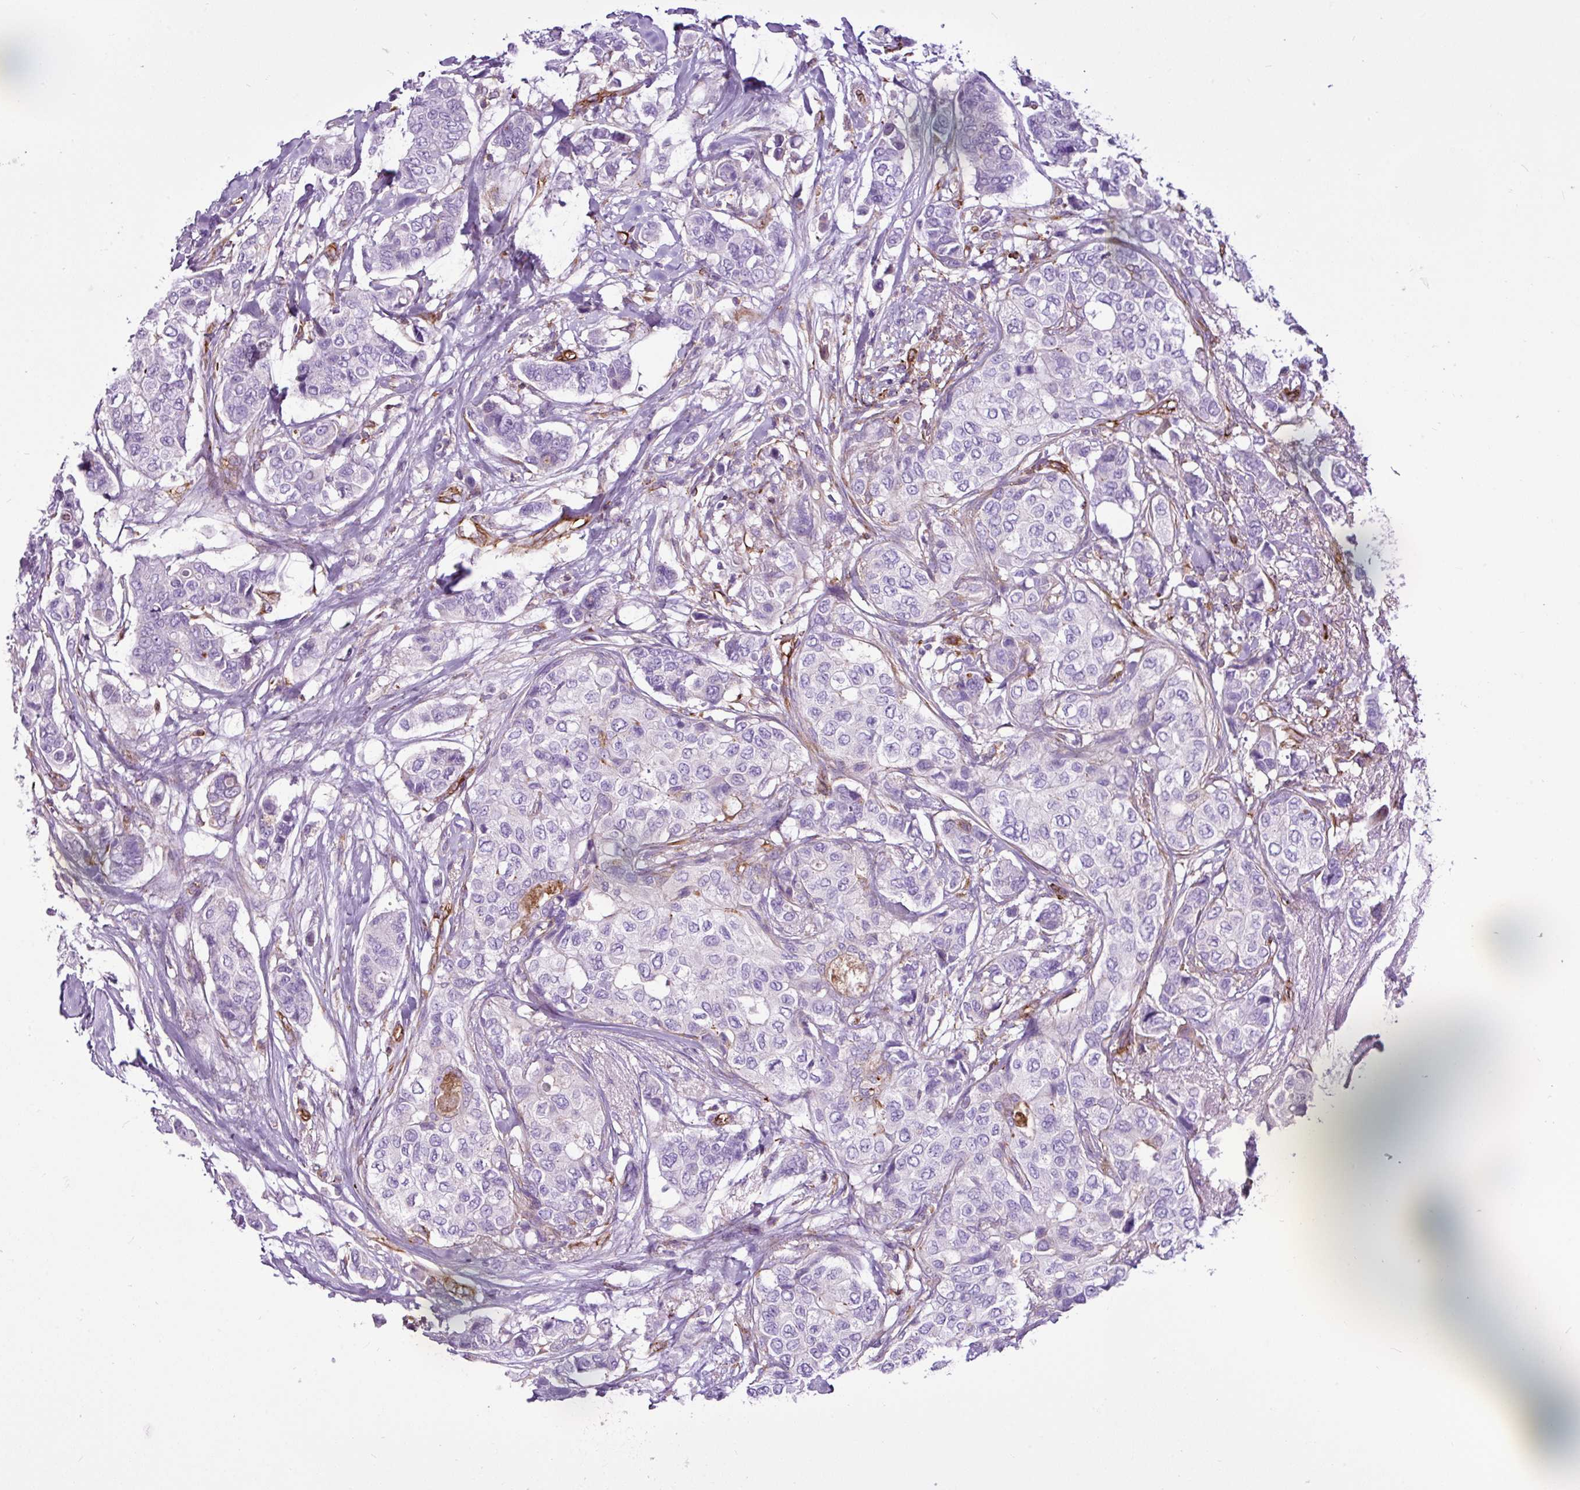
{"staining": {"intensity": "negative", "quantity": "none", "location": "none"}, "tissue": "breast cancer", "cell_type": "Tumor cells", "image_type": "cancer", "snomed": [{"axis": "morphology", "description": "Lobular carcinoma"}, {"axis": "topography", "description": "Breast"}], "caption": "Human breast cancer stained for a protein using immunohistochemistry shows no expression in tumor cells.", "gene": "EME2", "patient": {"sex": "female", "age": 51}}